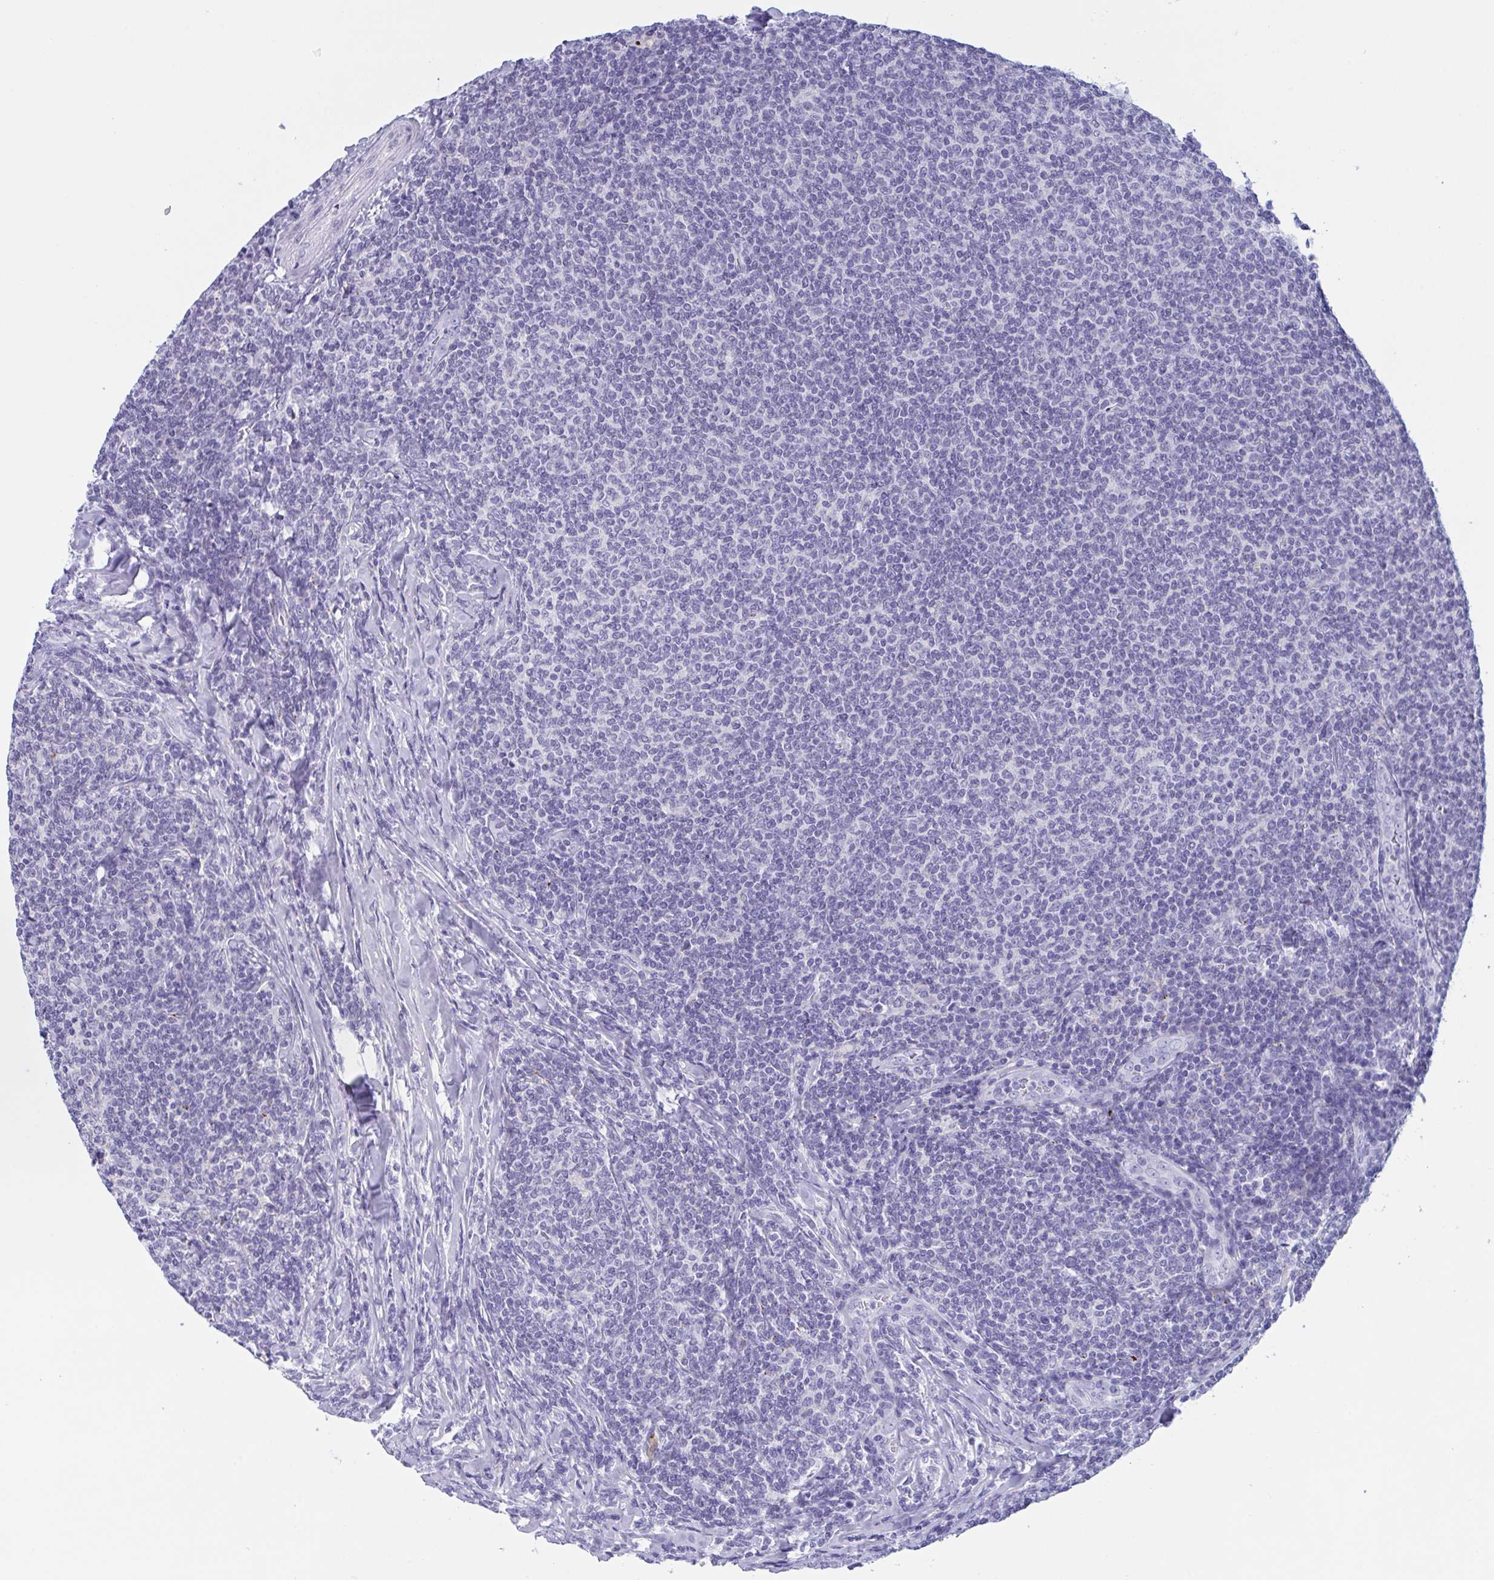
{"staining": {"intensity": "negative", "quantity": "none", "location": "none"}, "tissue": "lymphoma", "cell_type": "Tumor cells", "image_type": "cancer", "snomed": [{"axis": "morphology", "description": "Malignant lymphoma, non-Hodgkin's type, Low grade"}, {"axis": "topography", "description": "Lymph node"}], "caption": "Immunohistochemical staining of human malignant lymphoma, non-Hodgkin's type (low-grade) shows no significant positivity in tumor cells.", "gene": "OXLD1", "patient": {"sex": "male", "age": 52}}